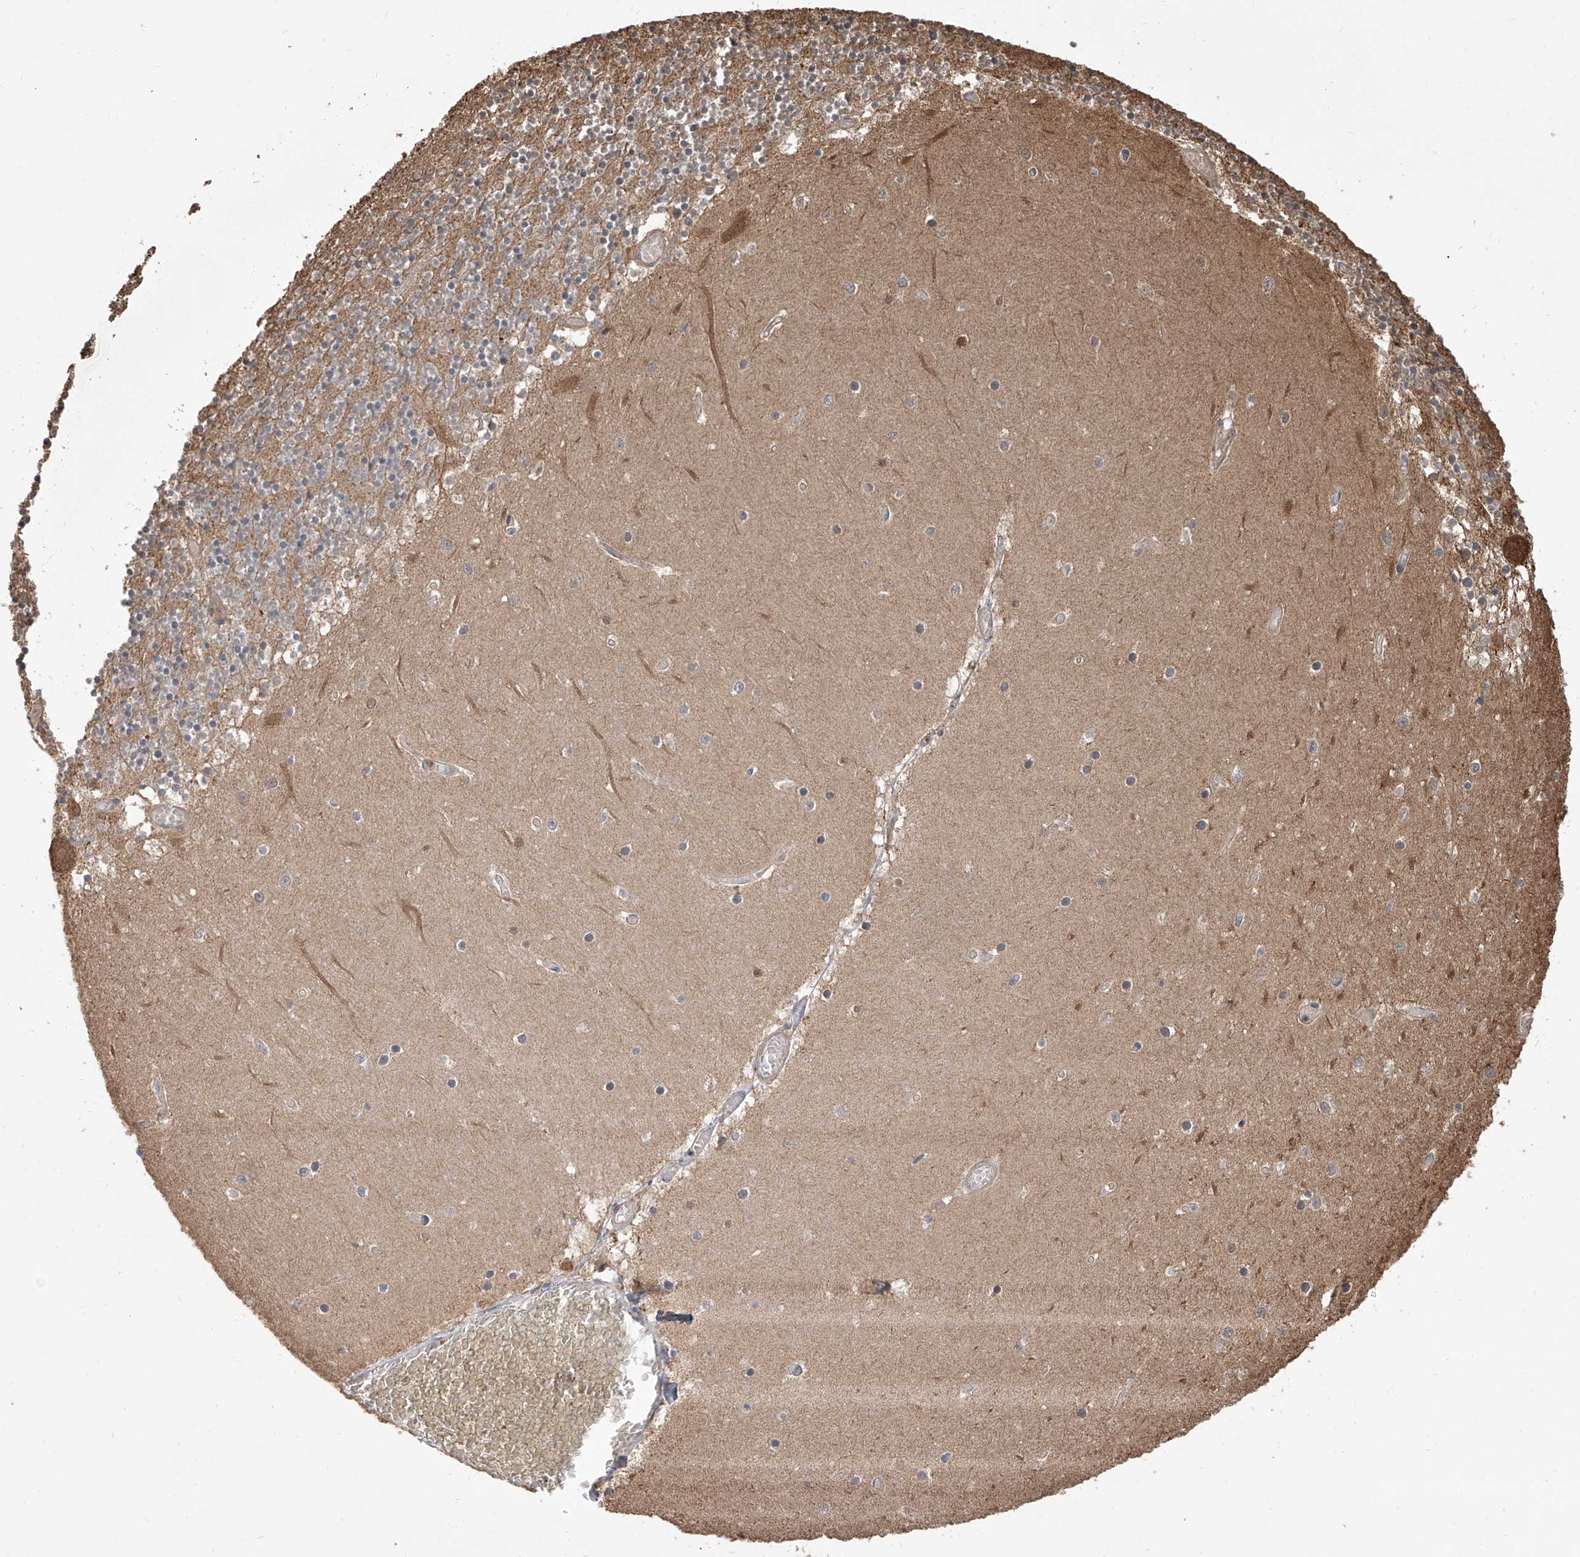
{"staining": {"intensity": "negative", "quantity": "none", "location": "none"}, "tissue": "cerebellum", "cell_type": "Cells in granular layer", "image_type": "normal", "snomed": [{"axis": "morphology", "description": "Normal tissue, NOS"}, {"axis": "topography", "description": "Cerebellum"}], "caption": "High power microscopy image of an immunohistochemistry (IHC) image of unremarkable cerebellum, revealing no significant positivity in cells in granular layer.", "gene": "HOXC8", "patient": {"sex": "female", "age": 28}}